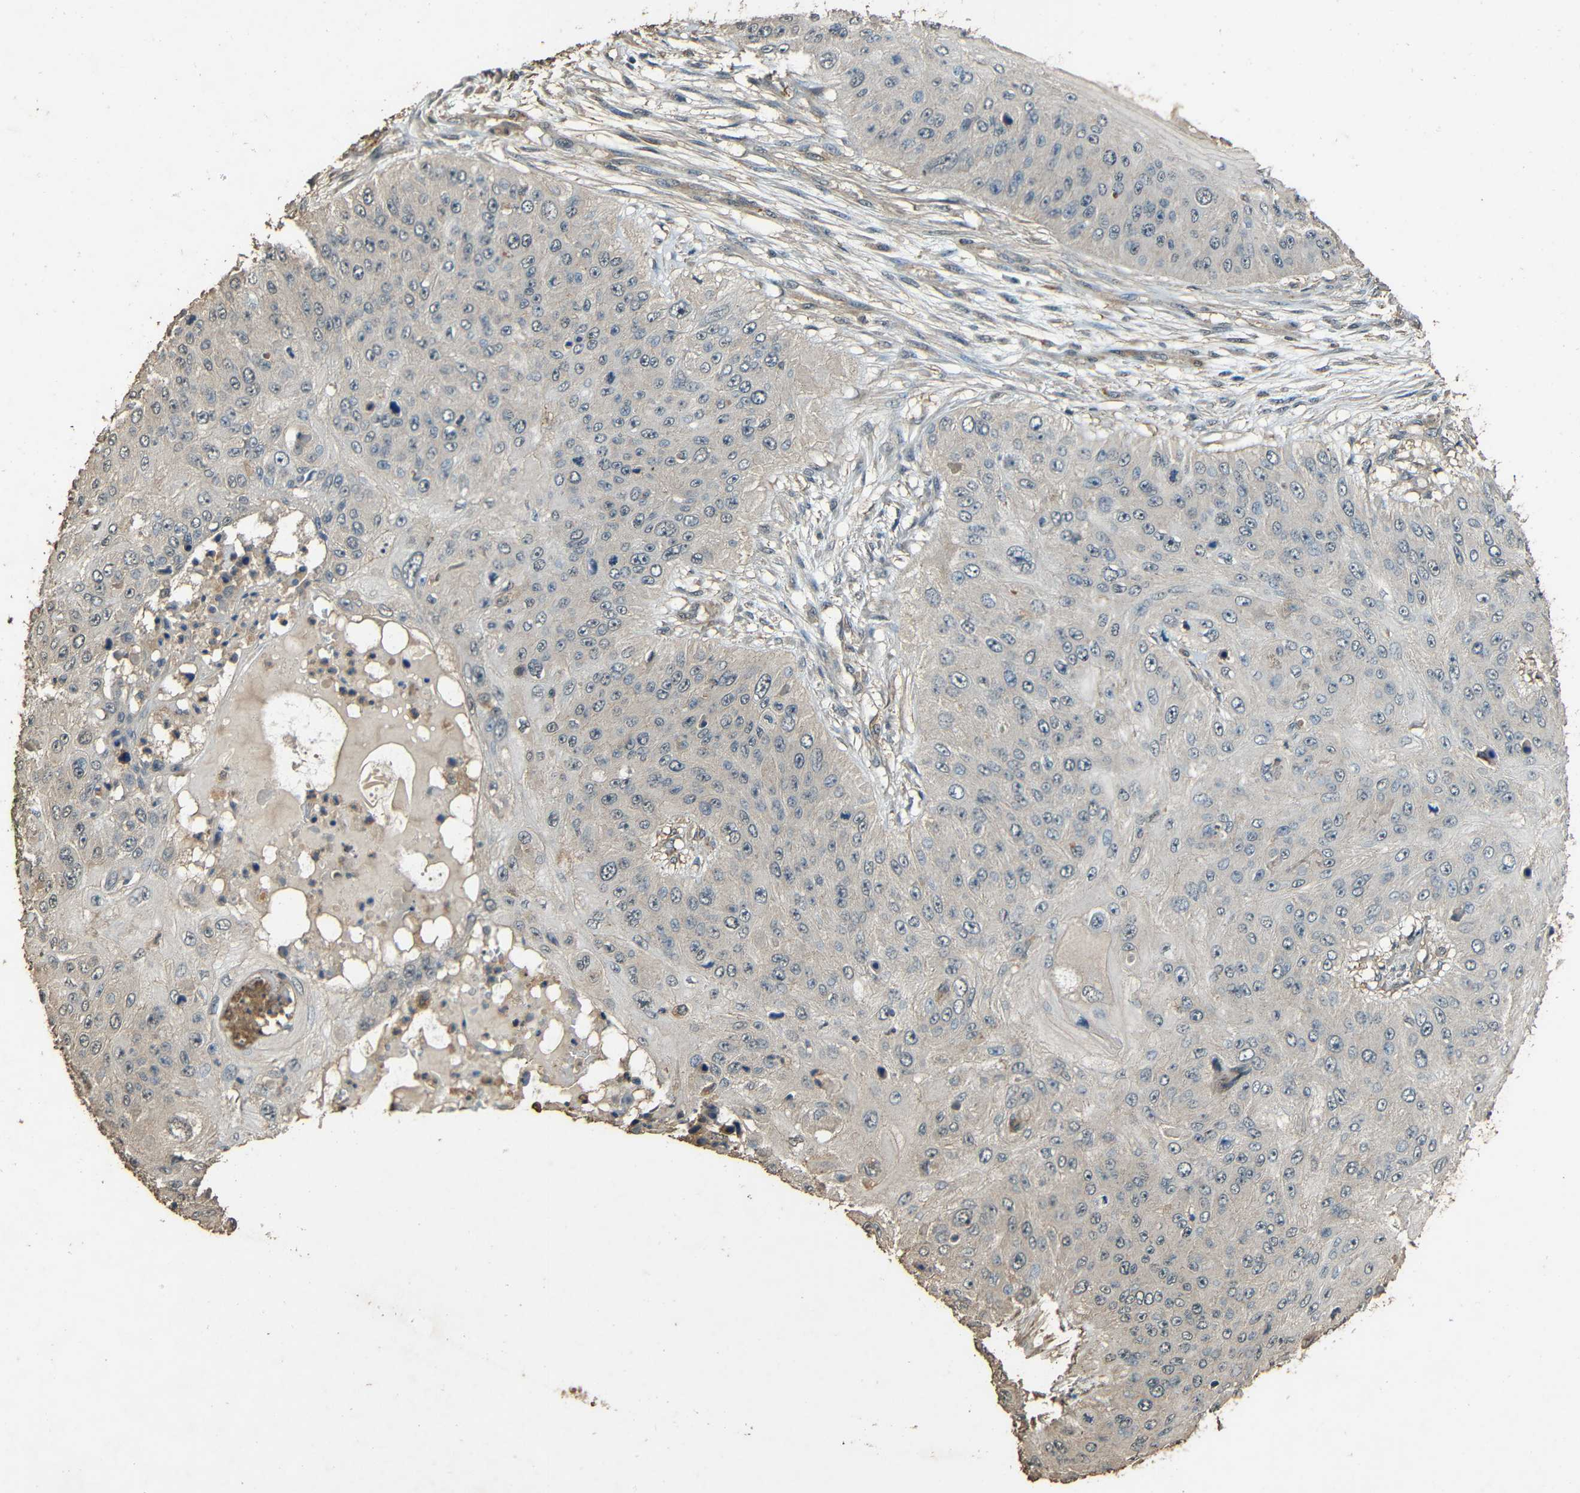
{"staining": {"intensity": "negative", "quantity": "none", "location": "none"}, "tissue": "skin cancer", "cell_type": "Tumor cells", "image_type": "cancer", "snomed": [{"axis": "morphology", "description": "Squamous cell carcinoma, NOS"}, {"axis": "topography", "description": "Skin"}], "caption": "This image is of skin squamous cell carcinoma stained with IHC to label a protein in brown with the nuclei are counter-stained blue. There is no staining in tumor cells.", "gene": "PDE5A", "patient": {"sex": "female", "age": 80}}